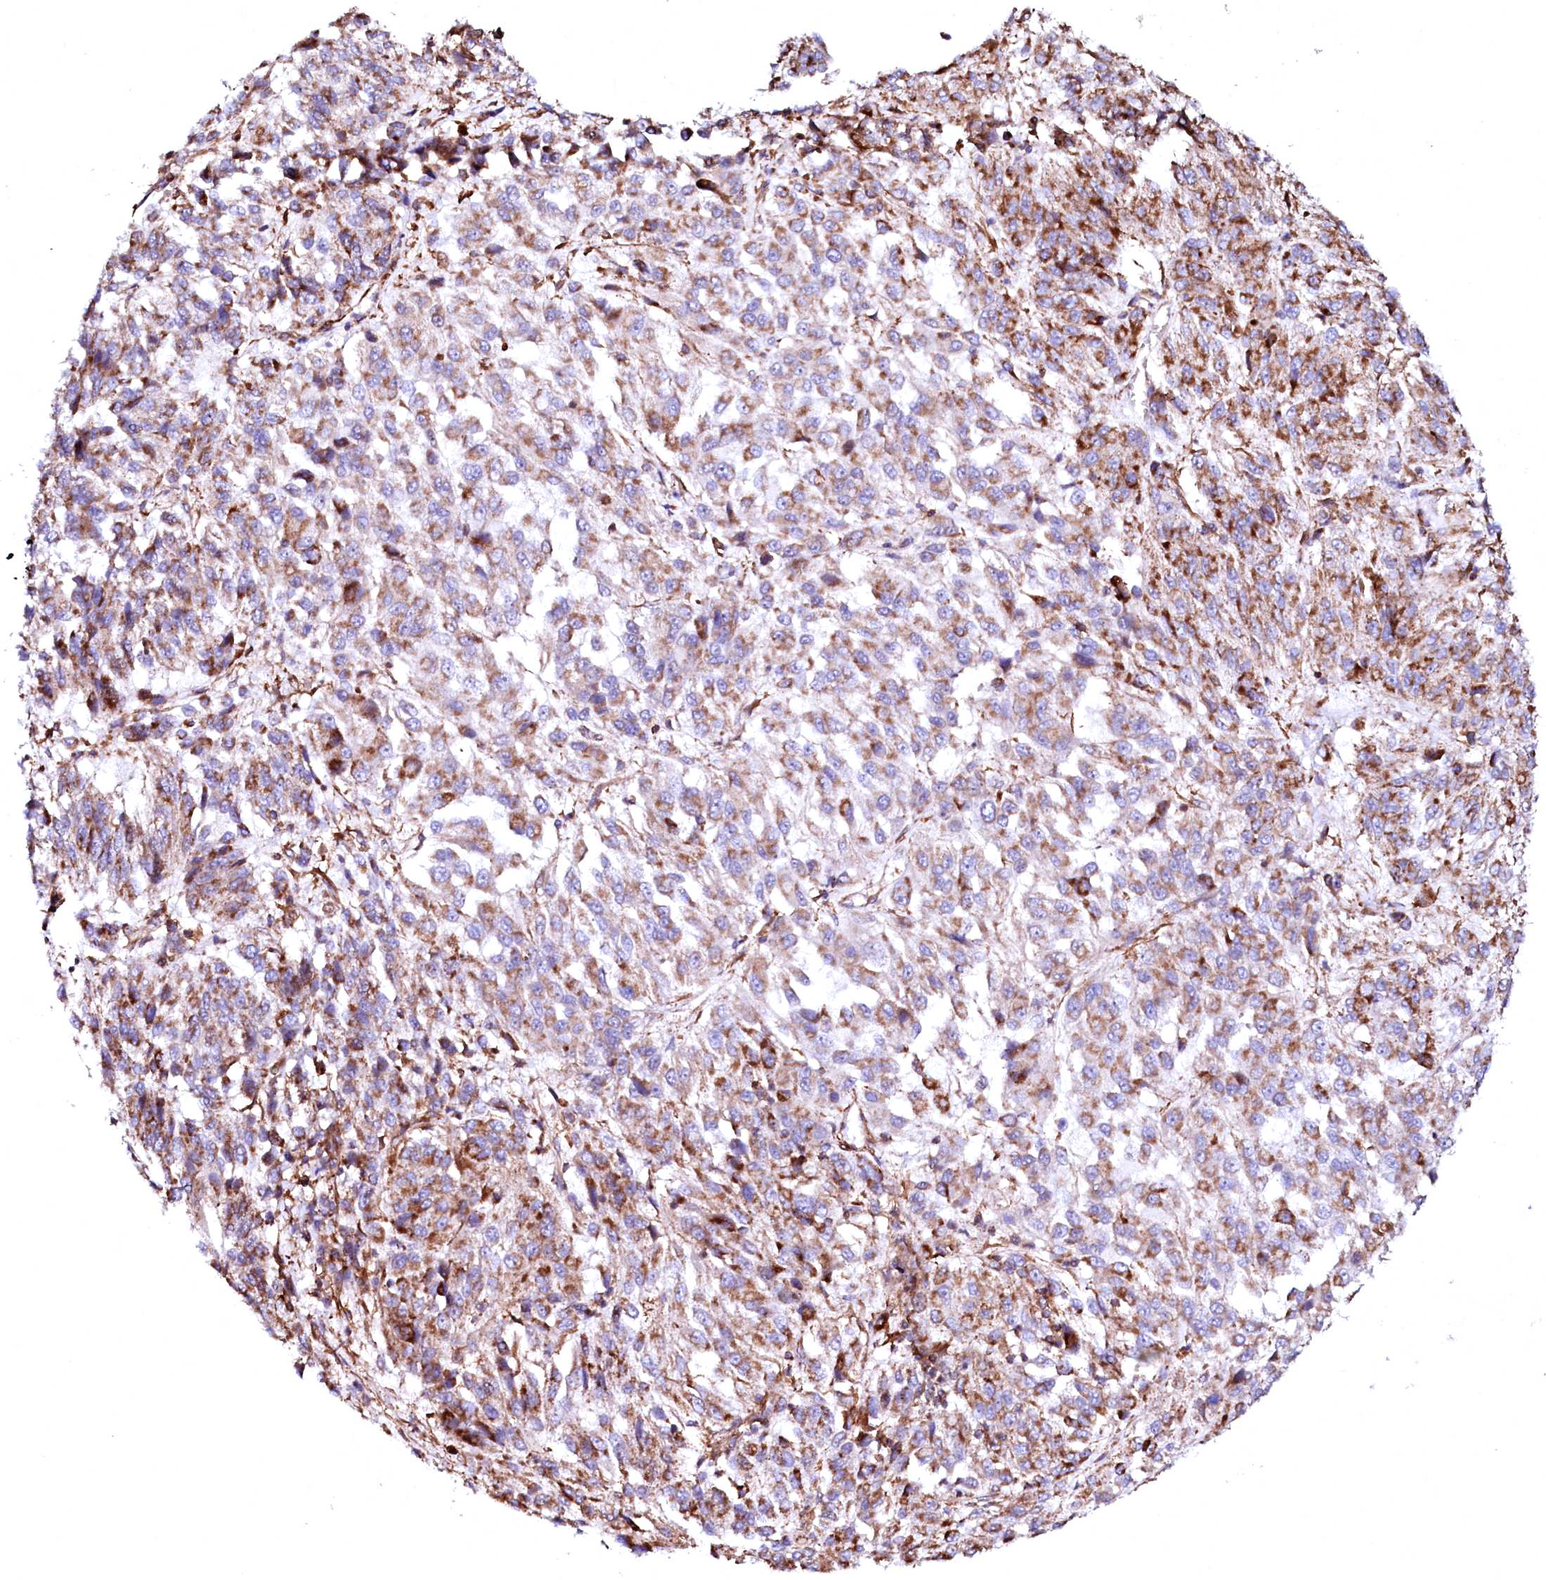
{"staining": {"intensity": "moderate", "quantity": ">75%", "location": "cytoplasmic/membranous"}, "tissue": "melanoma", "cell_type": "Tumor cells", "image_type": "cancer", "snomed": [{"axis": "morphology", "description": "Malignant melanoma, Metastatic site"}, {"axis": "topography", "description": "Lung"}], "caption": "The immunohistochemical stain highlights moderate cytoplasmic/membranous expression in tumor cells of melanoma tissue.", "gene": "GPR176", "patient": {"sex": "male", "age": 64}}